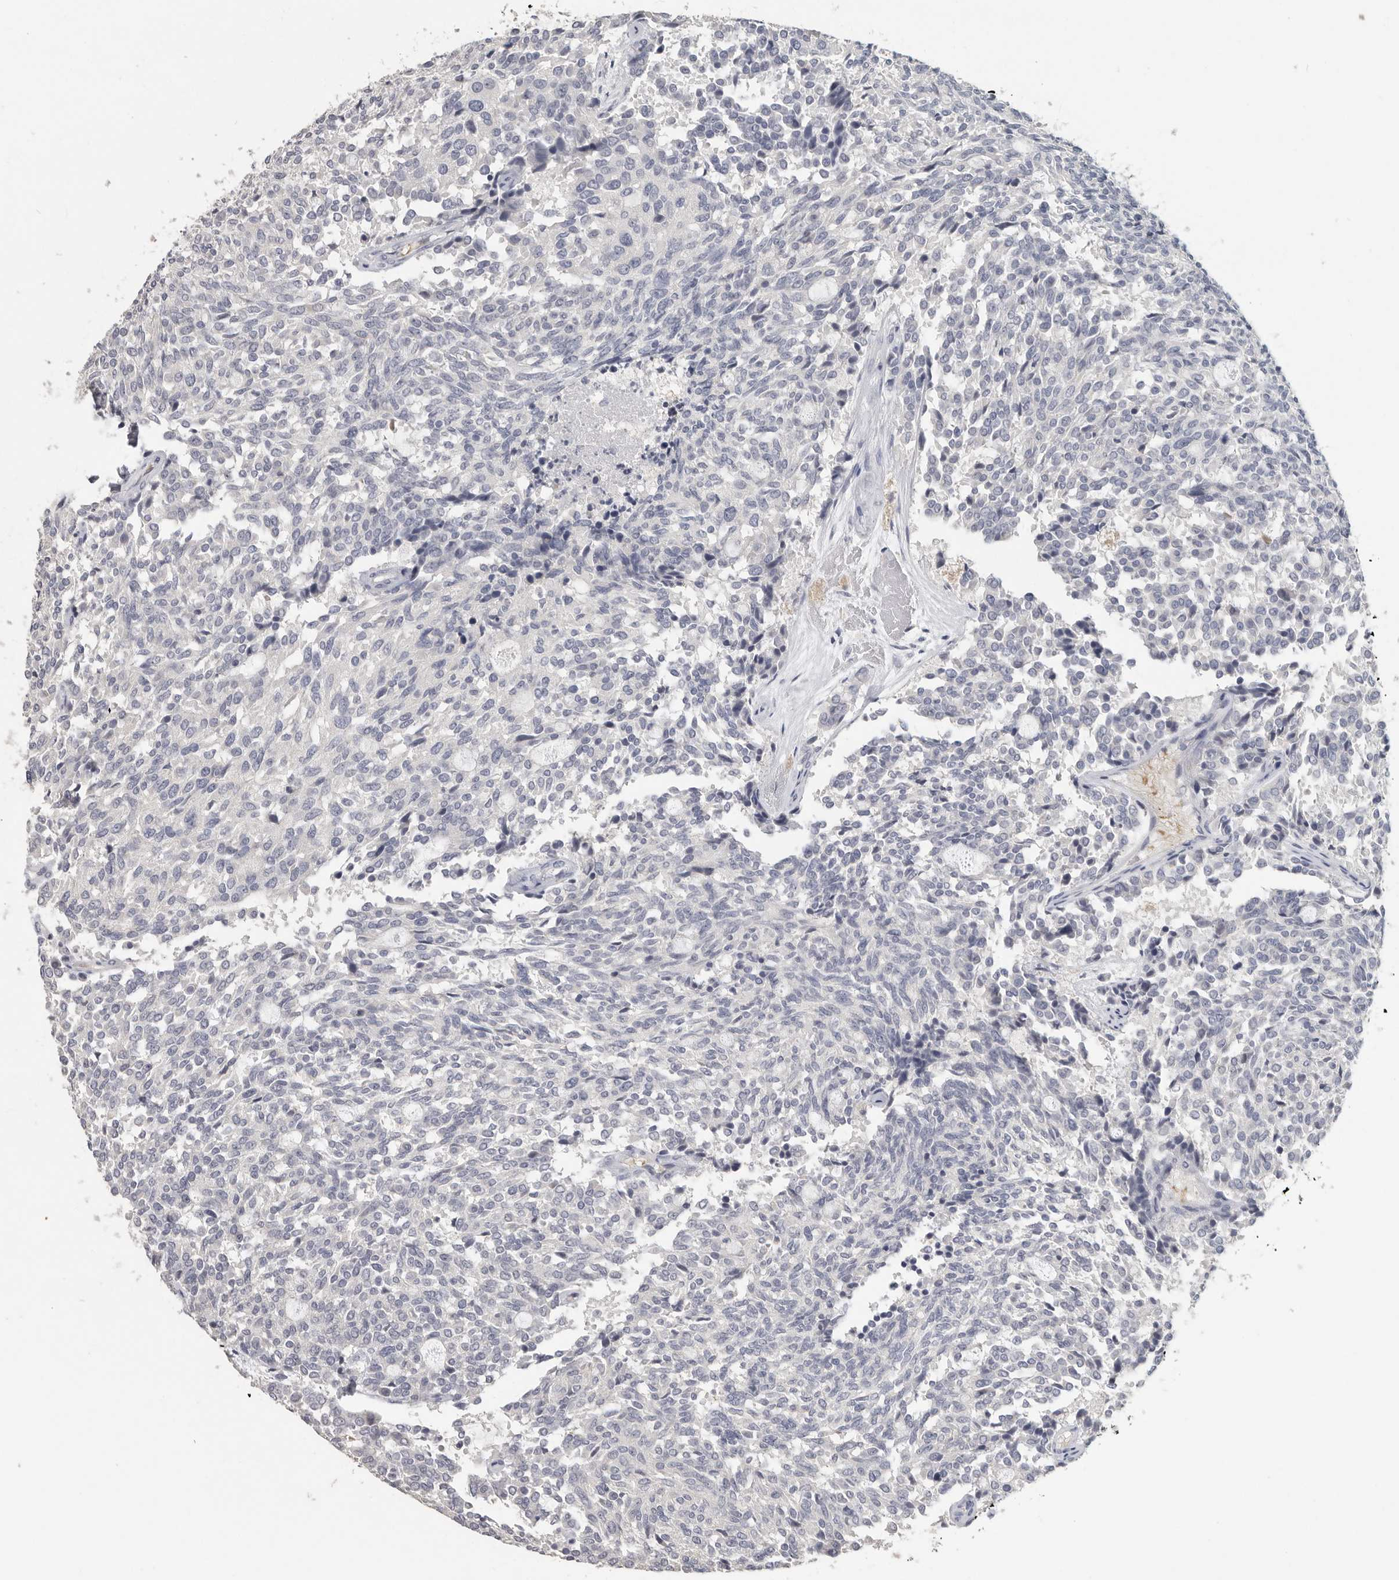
{"staining": {"intensity": "negative", "quantity": "none", "location": "none"}, "tissue": "carcinoid", "cell_type": "Tumor cells", "image_type": "cancer", "snomed": [{"axis": "morphology", "description": "Carcinoid, malignant, NOS"}, {"axis": "topography", "description": "Pancreas"}], "caption": "Immunohistochemistry of malignant carcinoid exhibits no staining in tumor cells. Brightfield microscopy of immunohistochemistry (IHC) stained with DAB (3,3'-diaminobenzidine) (brown) and hematoxylin (blue), captured at high magnification.", "gene": "DNAJC11", "patient": {"sex": "female", "age": 54}}